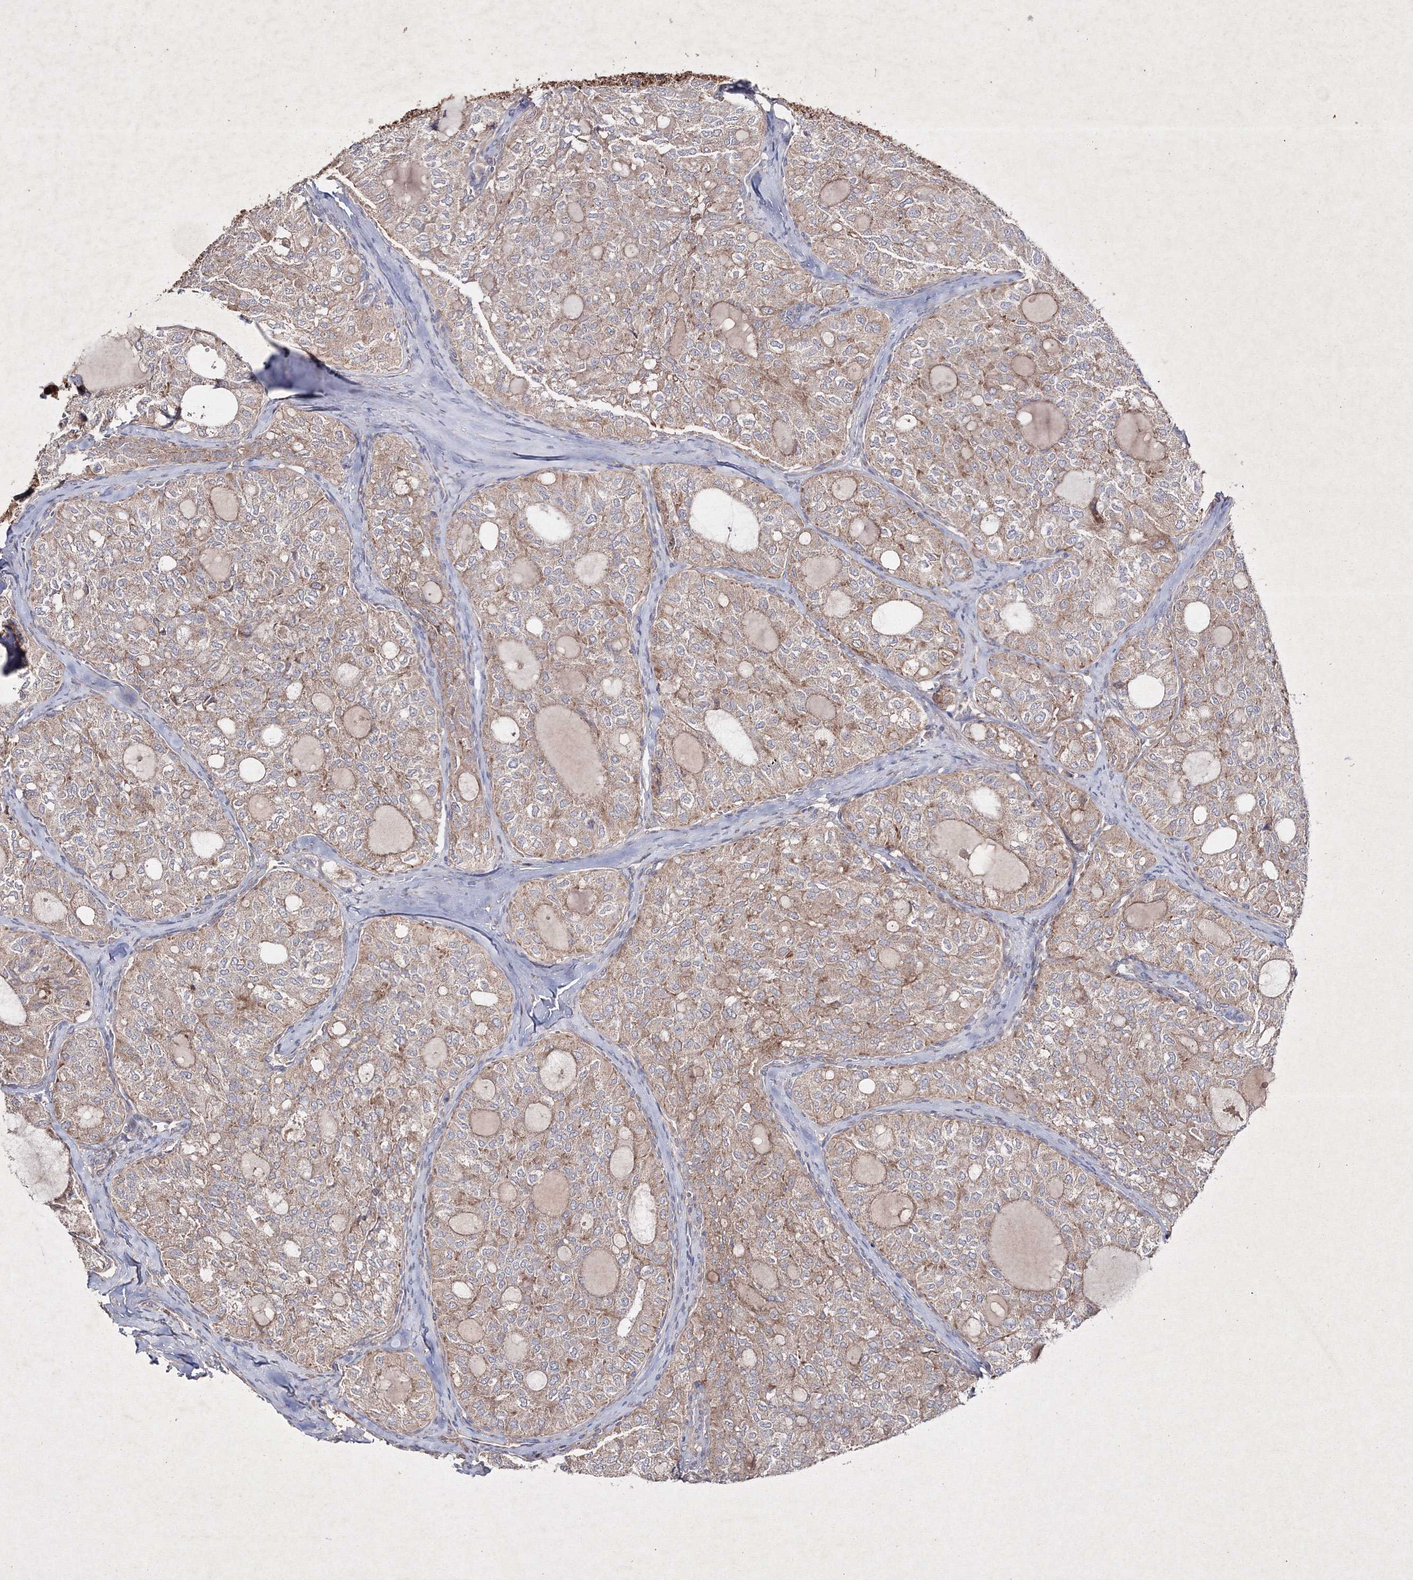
{"staining": {"intensity": "weak", "quantity": ">75%", "location": "cytoplasmic/membranous"}, "tissue": "thyroid cancer", "cell_type": "Tumor cells", "image_type": "cancer", "snomed": [{"axis": "morphology", "description": "Follicular adenoma carcinoma, NOS"}, {"axis": "topography", "description": "Thyroid gland"}], "caption": "There is low levels of weak cytoplasmic/membranous positivity in tumor cells of thyroid cancer (follicular adenoma carcinoma), as demonstrated by immunohistochemical staining (brown color).", "gene": "GFM1", "patient": {"sex": "male", "age": 75}}